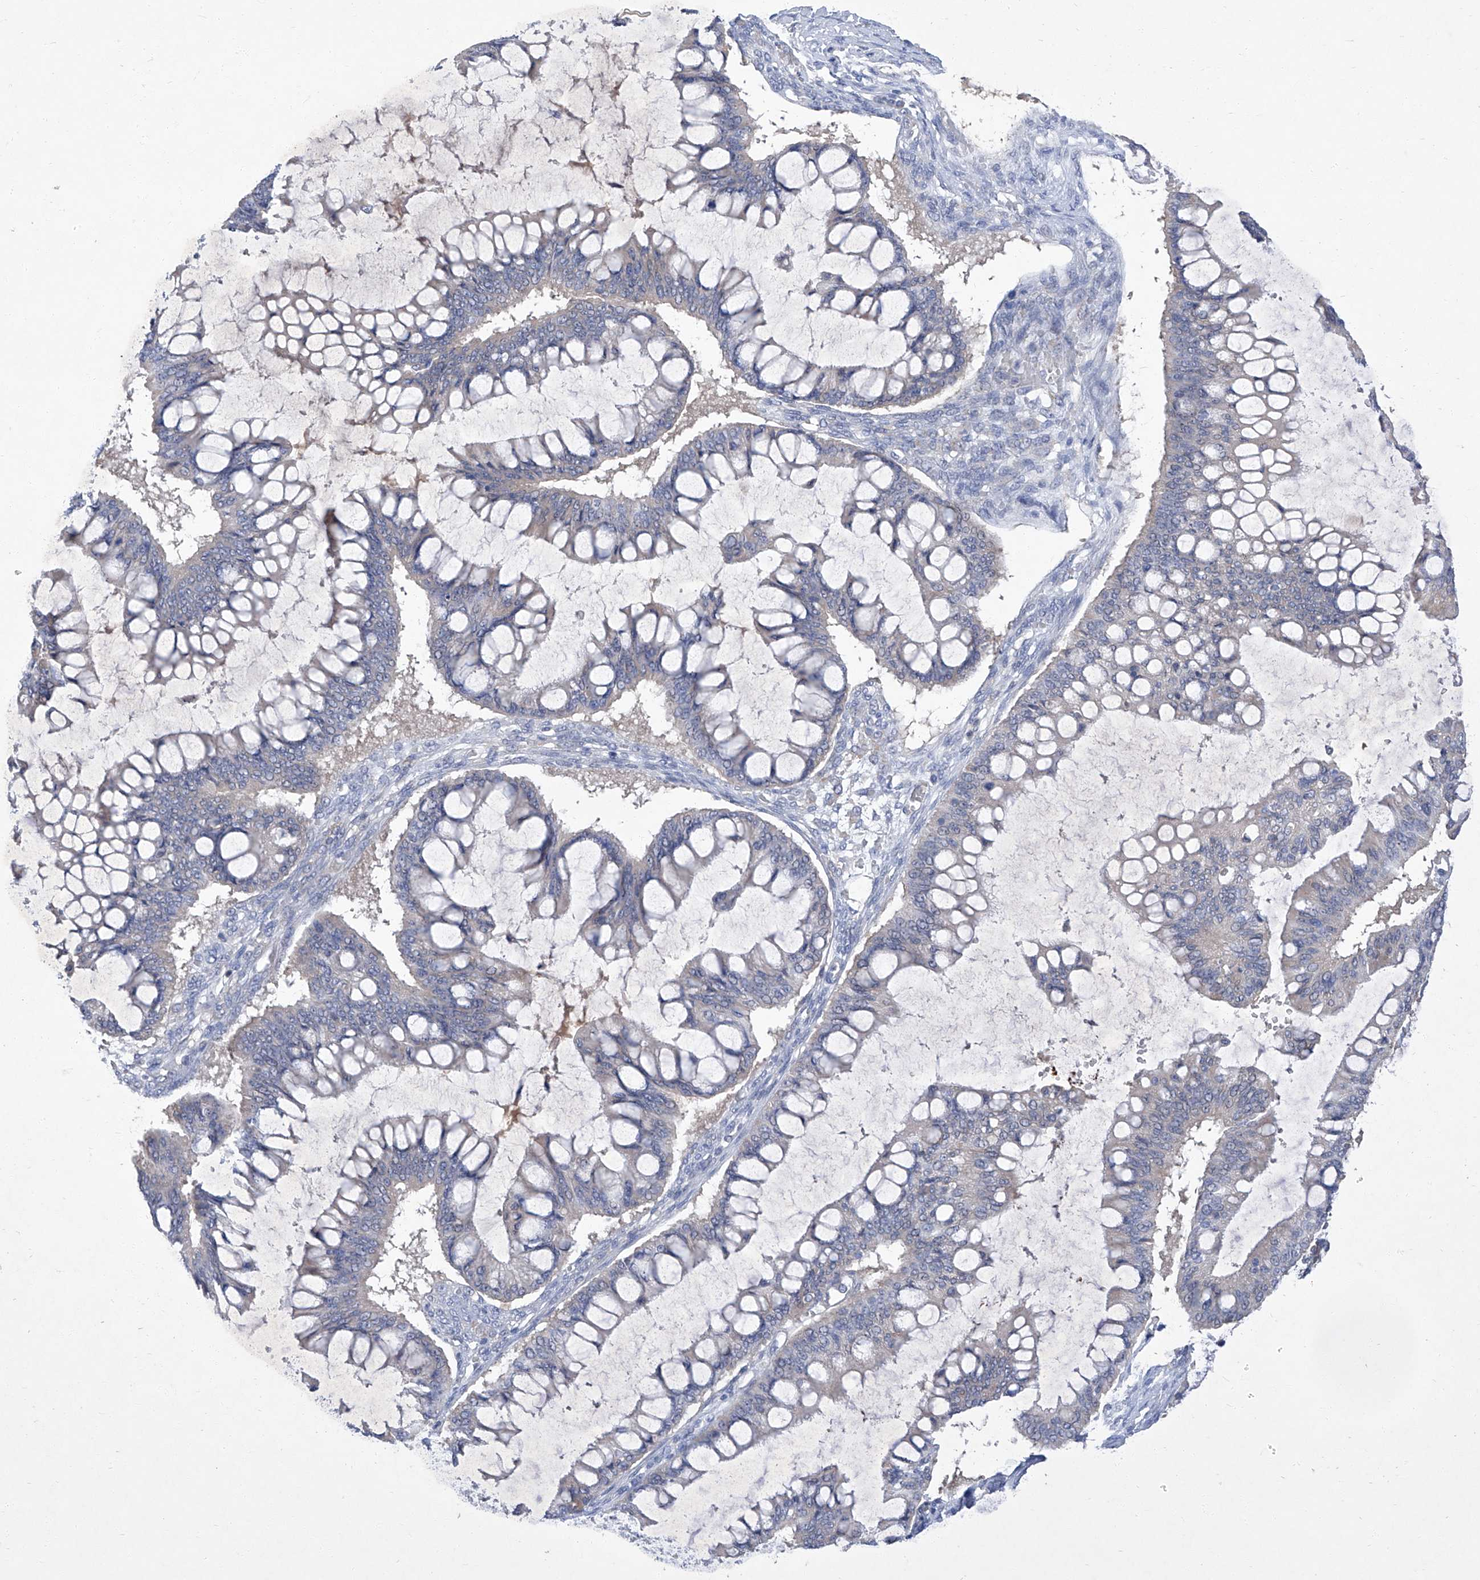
{"staining": {"intensity": "negative", "quantity": "none", "location": "none"}, "tissue": "ovarian cancer", "cell_type": "Tumor cells", "image_type": "cancer", "snomed": [{"axis": "morphology", "description": "Cystadenocarcinoma, mucinous, NOS"}, {"axis": "topography", "description": "Ovary"}], "caption": "Immunohistochemical staining of ovarian cancer shows no significant expression in tumor cells. (Brightfield microscopy of DAB IHC at high magnification).", "gene": "SBK2", "patient": {"sex": "female", "age": 73}}